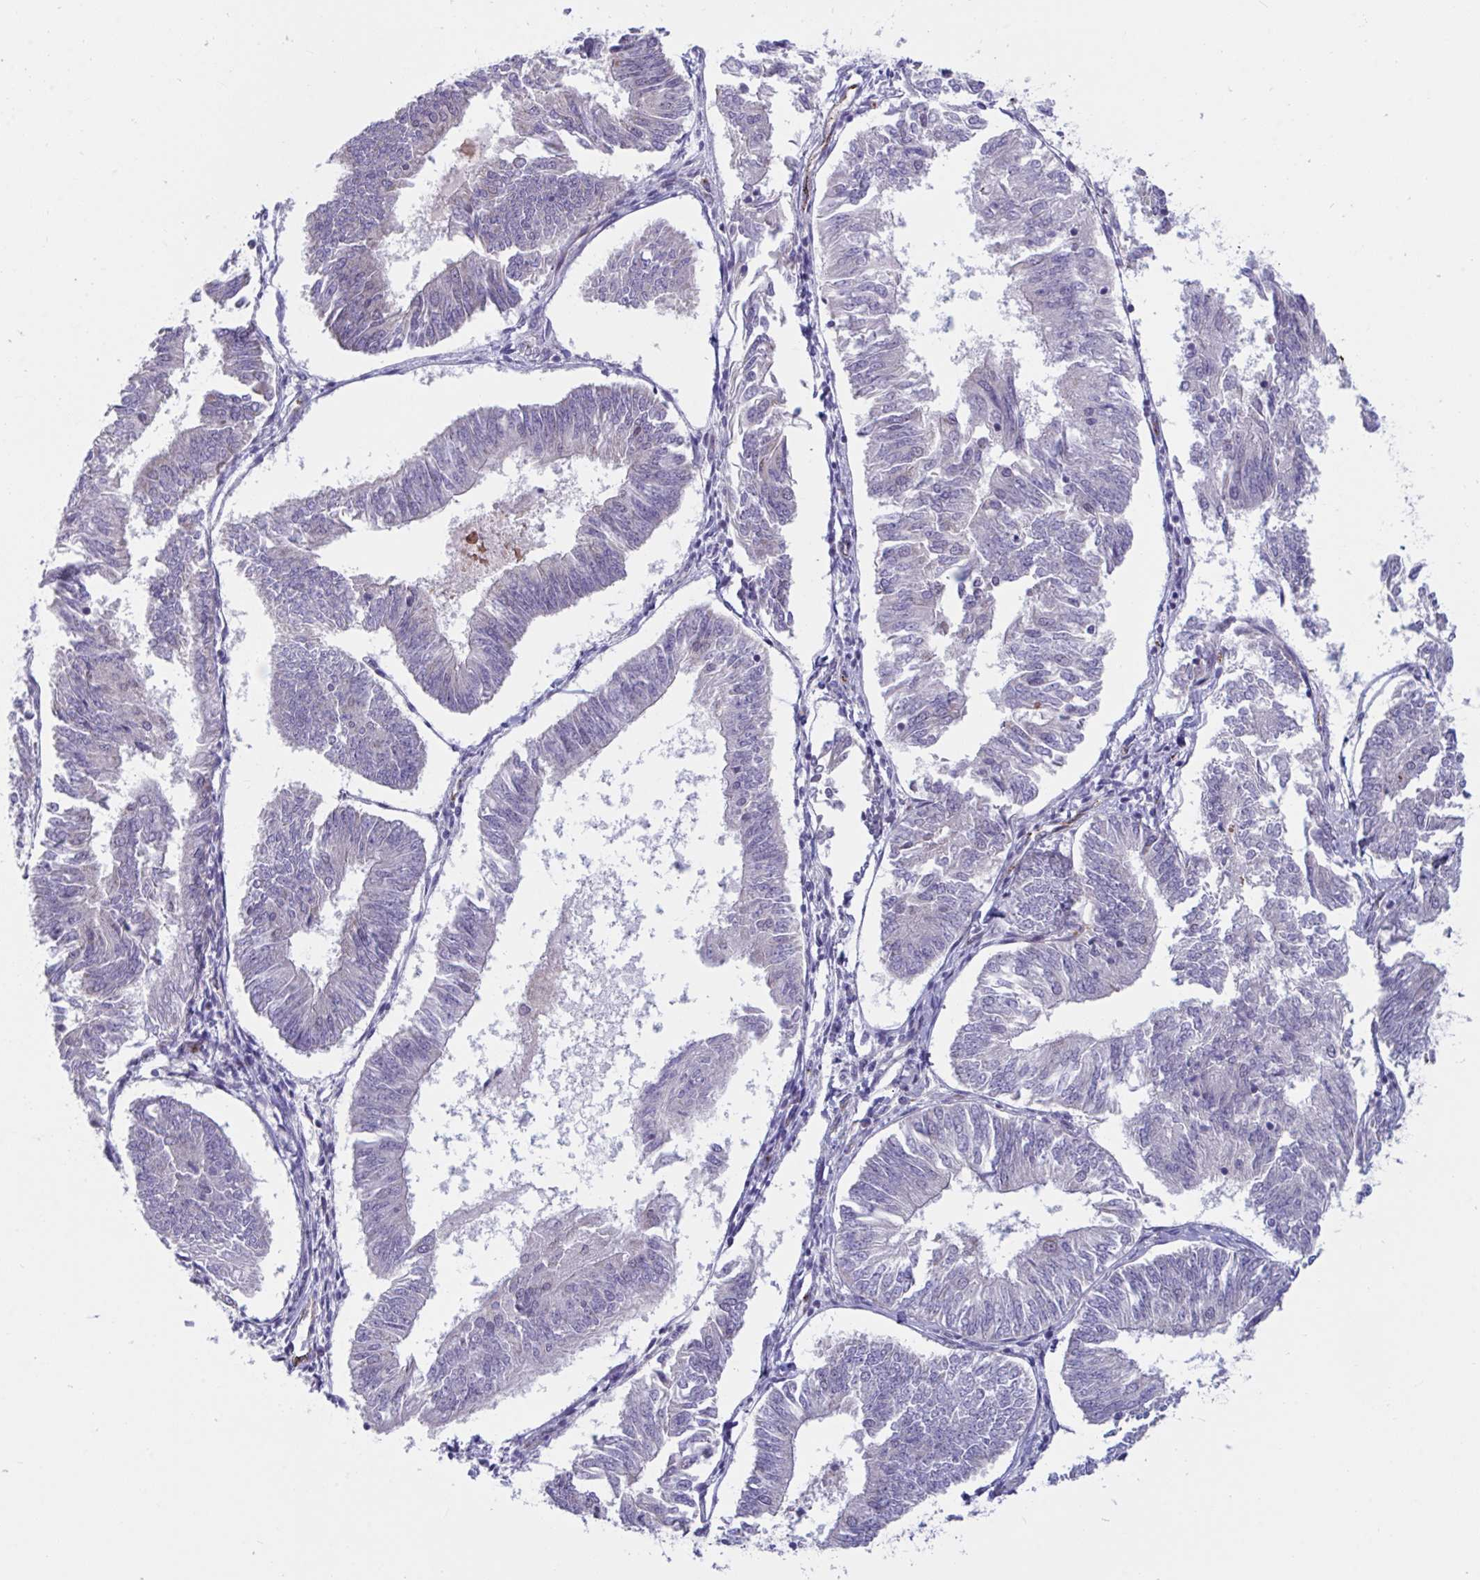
{"staining": {"intensity": "negative", "quantity": "none", "location": "none"}, "tissue": "endometrial cancer", "cell_type": "Tumor cells", "image_type": "cancer", "snomed": [{"axis": "morphology", "description": "Adenocarcinoma, NOS"}, {"axis": "topography", "description": "Endometrium"}], "caption": "There is no significant expression in tumor cells of endometrial cancer.", "gene": "IL37", "patient": {"sex": "female", "age": 58}}